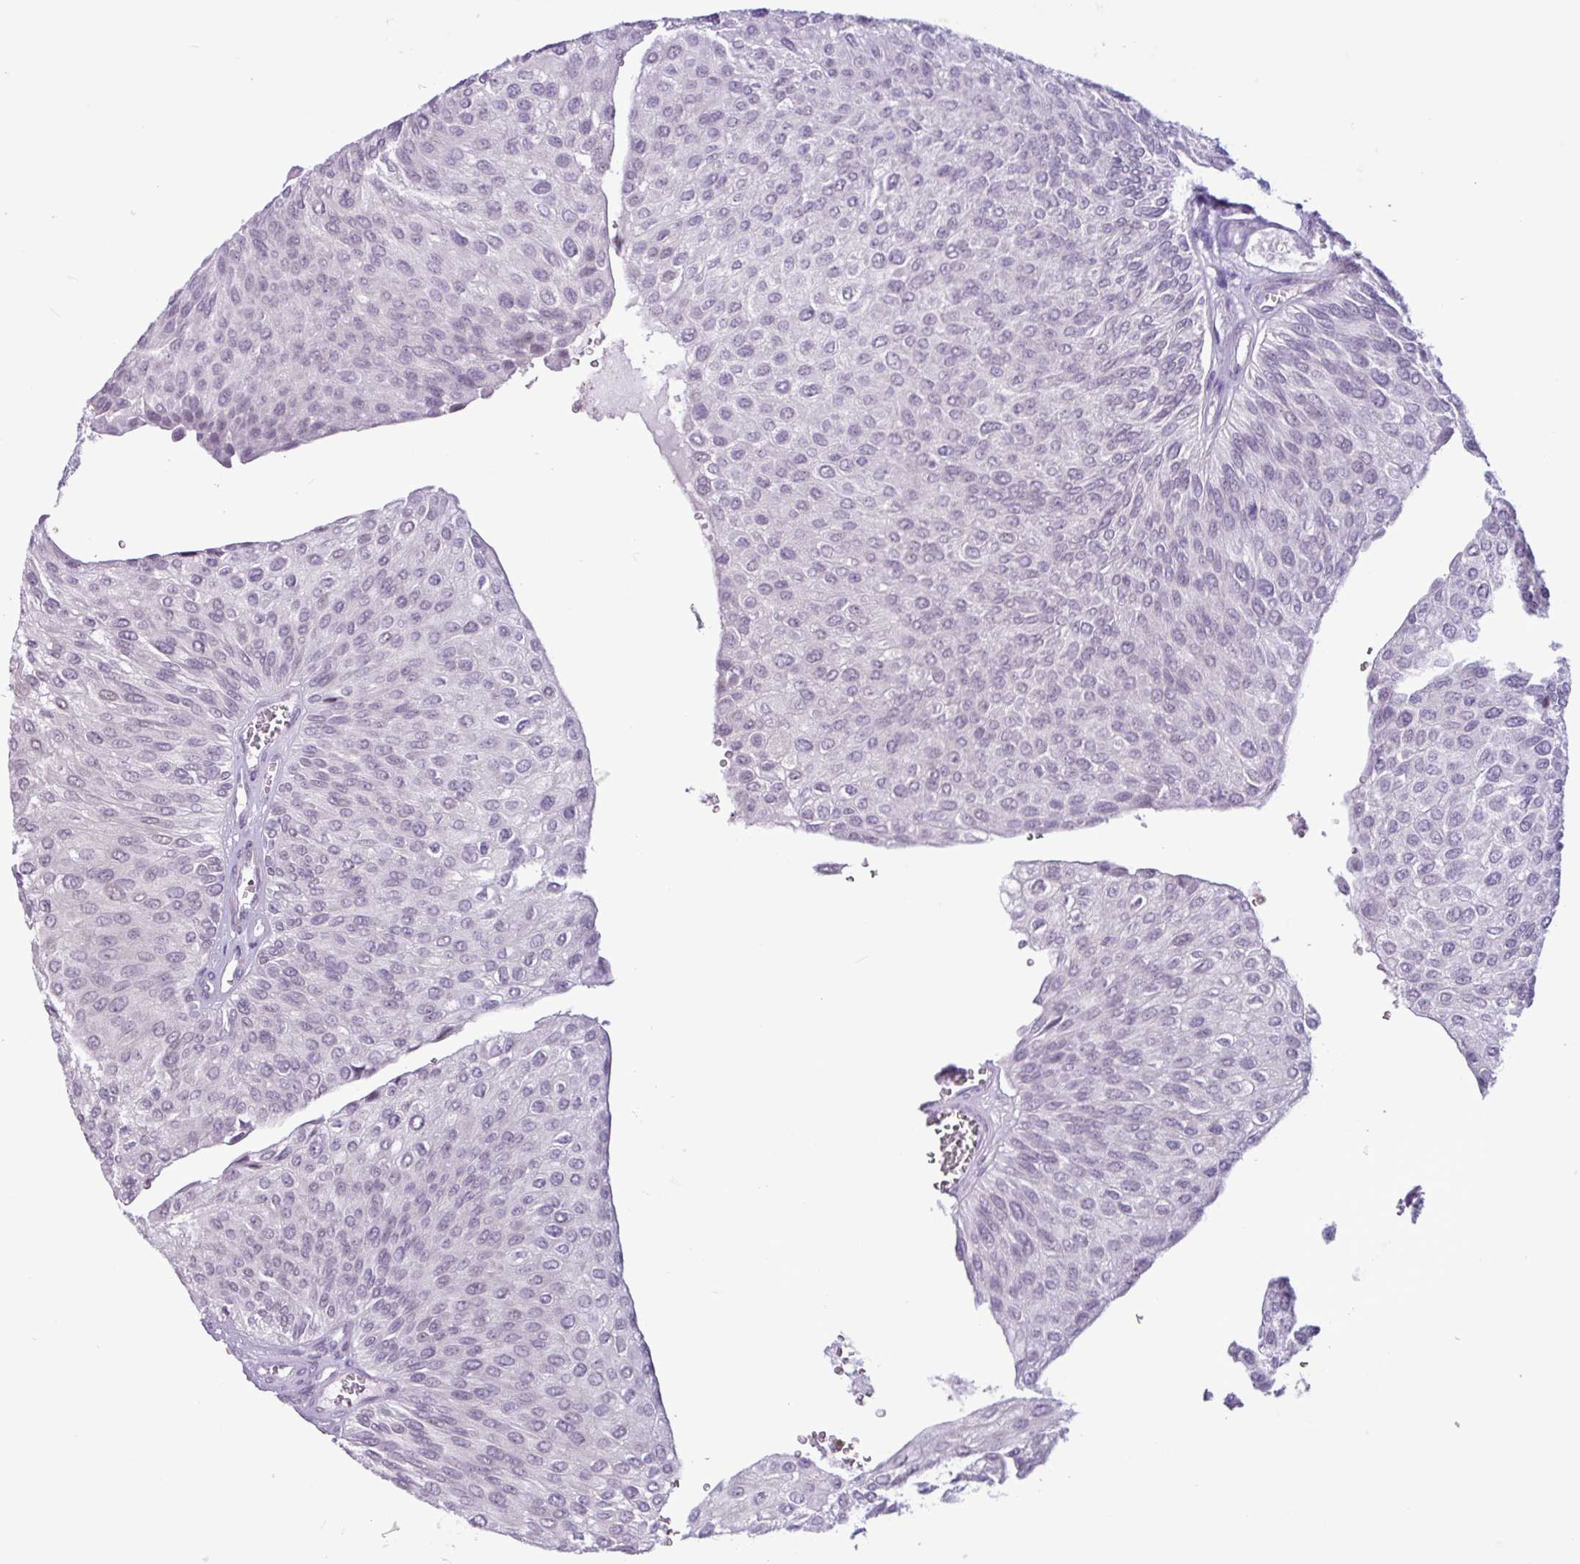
{"staining": {"intensity": "negative", "quantity": "none", "location": "none"}, "tissue": "urothelial cancer", "cell_type": "Tumor cells", "image_type": "cancer", "snomed": [{"axis": "morphology", "description": "Urothelial carcinoma, NOS"}, {"axis": "topography", "description": "Urinary bladder"}], "caption": "Human transitional cell carcinoma stained for a protein using immunohistochemistry exhibits no positivity in tumor cells.", "gene": "TMEM178A", "patient": {"sex": "male", "age": 67}}